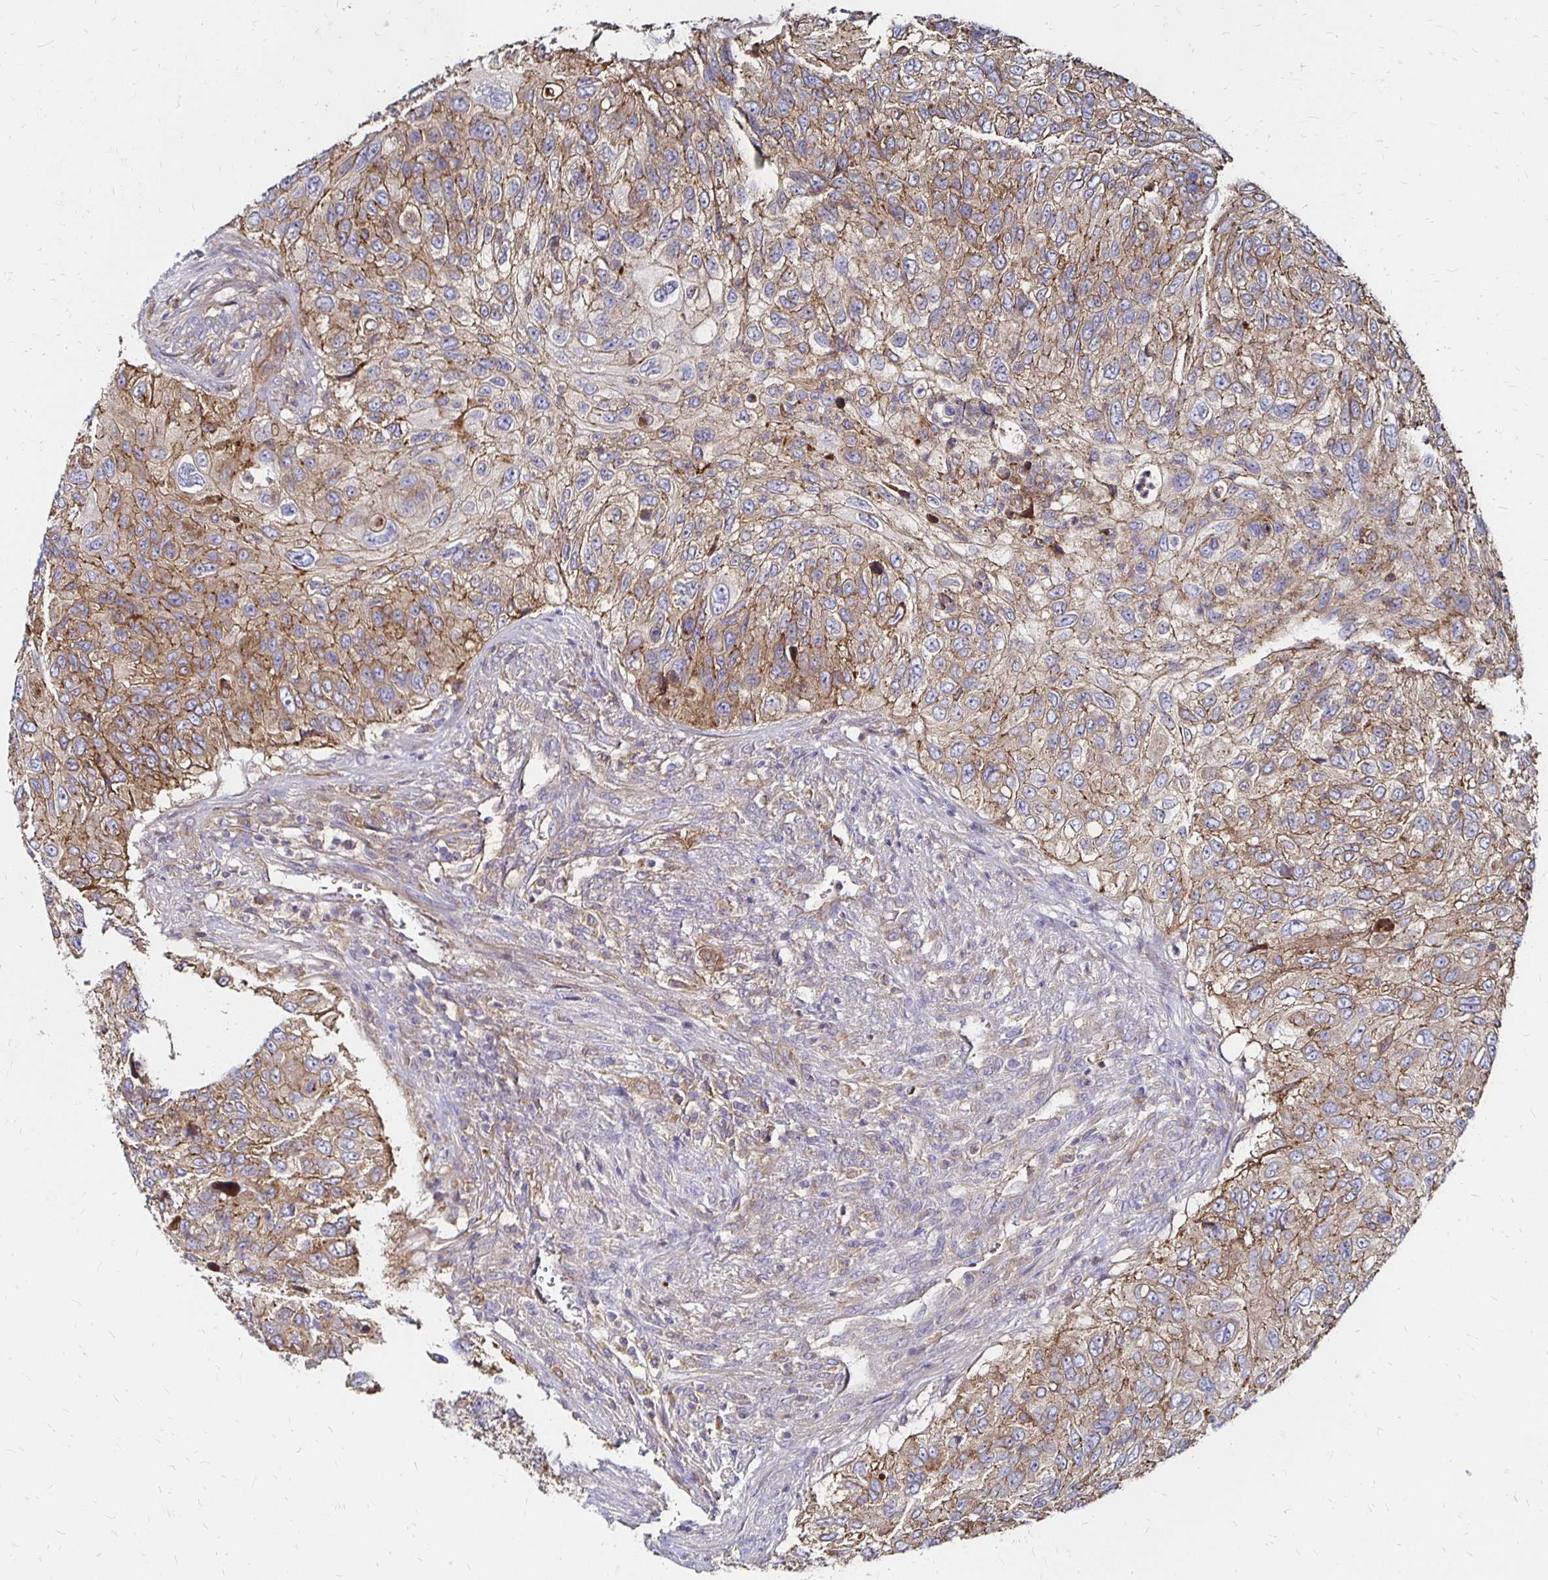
{"staining": {"intensity": "moderate", "quantity": "25%-75%", "location": "cytoplasmic/membranous"}, "tissue": "urothelial cancer", "cell_type": "Tumor cells", "image_type": "cancer", "snomed": [{"axis": "morphology", "description": "Urothelial carcinoma, High grade"}, {"axis": "topography", "description": "Urinary bladder"}], "caption": "This is a histology image of immunohistochemistry (IHC) staining of urothelial cancer, which shows moderate staining in the cytoplasmic/membranous of tumor cells.", "gene": "NCSTN", "patient": {"sex": "female", "age": 60}}